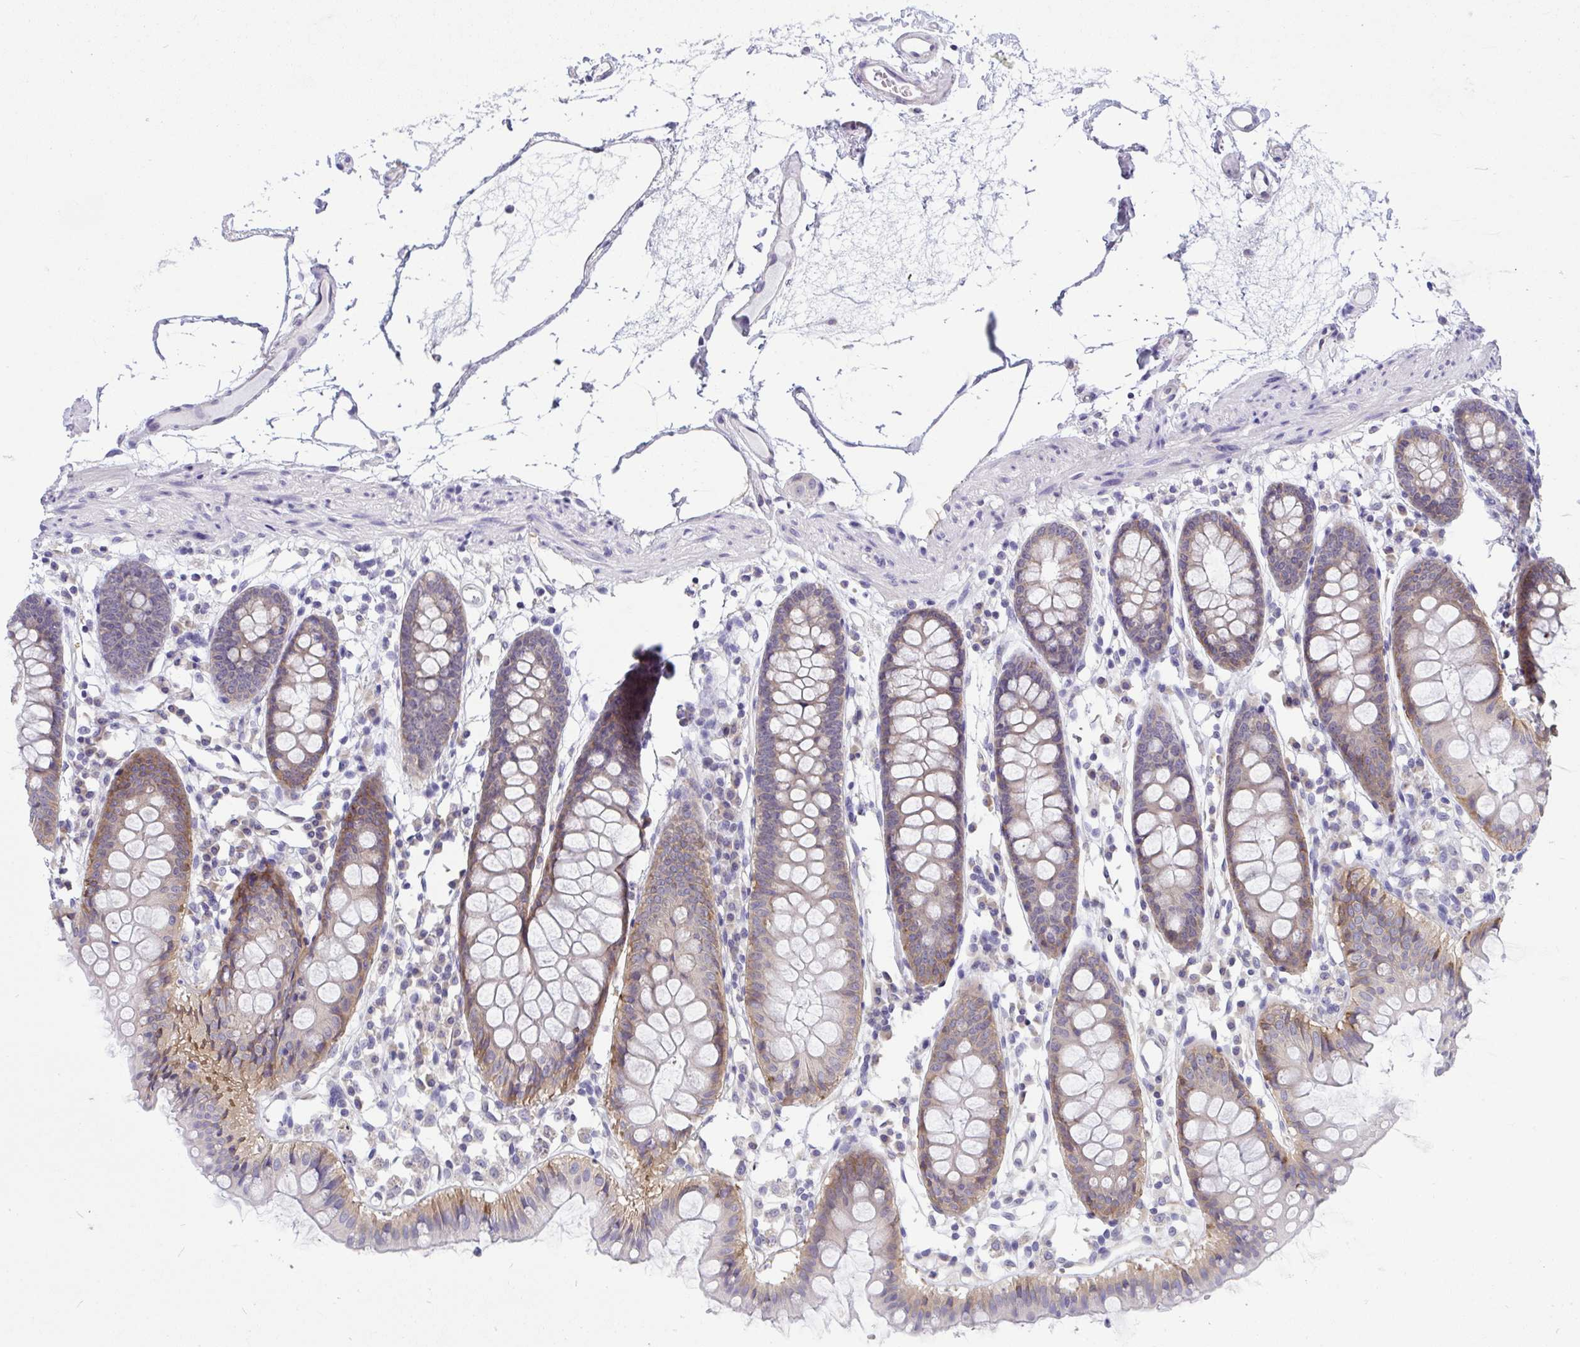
{"staining": {"intensity": "negative", "quantity": "none", "location": "none"}, "tissue": "colon", "cell_type": "Endothelial cells", "image_type": "normal", "snomed": [{"axis": "morphology", "description": "Normal tissue, NOS"}, {"axis": "topography", "description": "Colon"}], "caption": "High magnification brightfield microscopy of benign colon stained with DAB (3,3'-diaminobenzidine) (brown) and counterstained with hematoxylin (blue): endothelial cells show no significant staining.", "gene": "TMEM41A", "patient": {"sex": "female", "age": 84}}